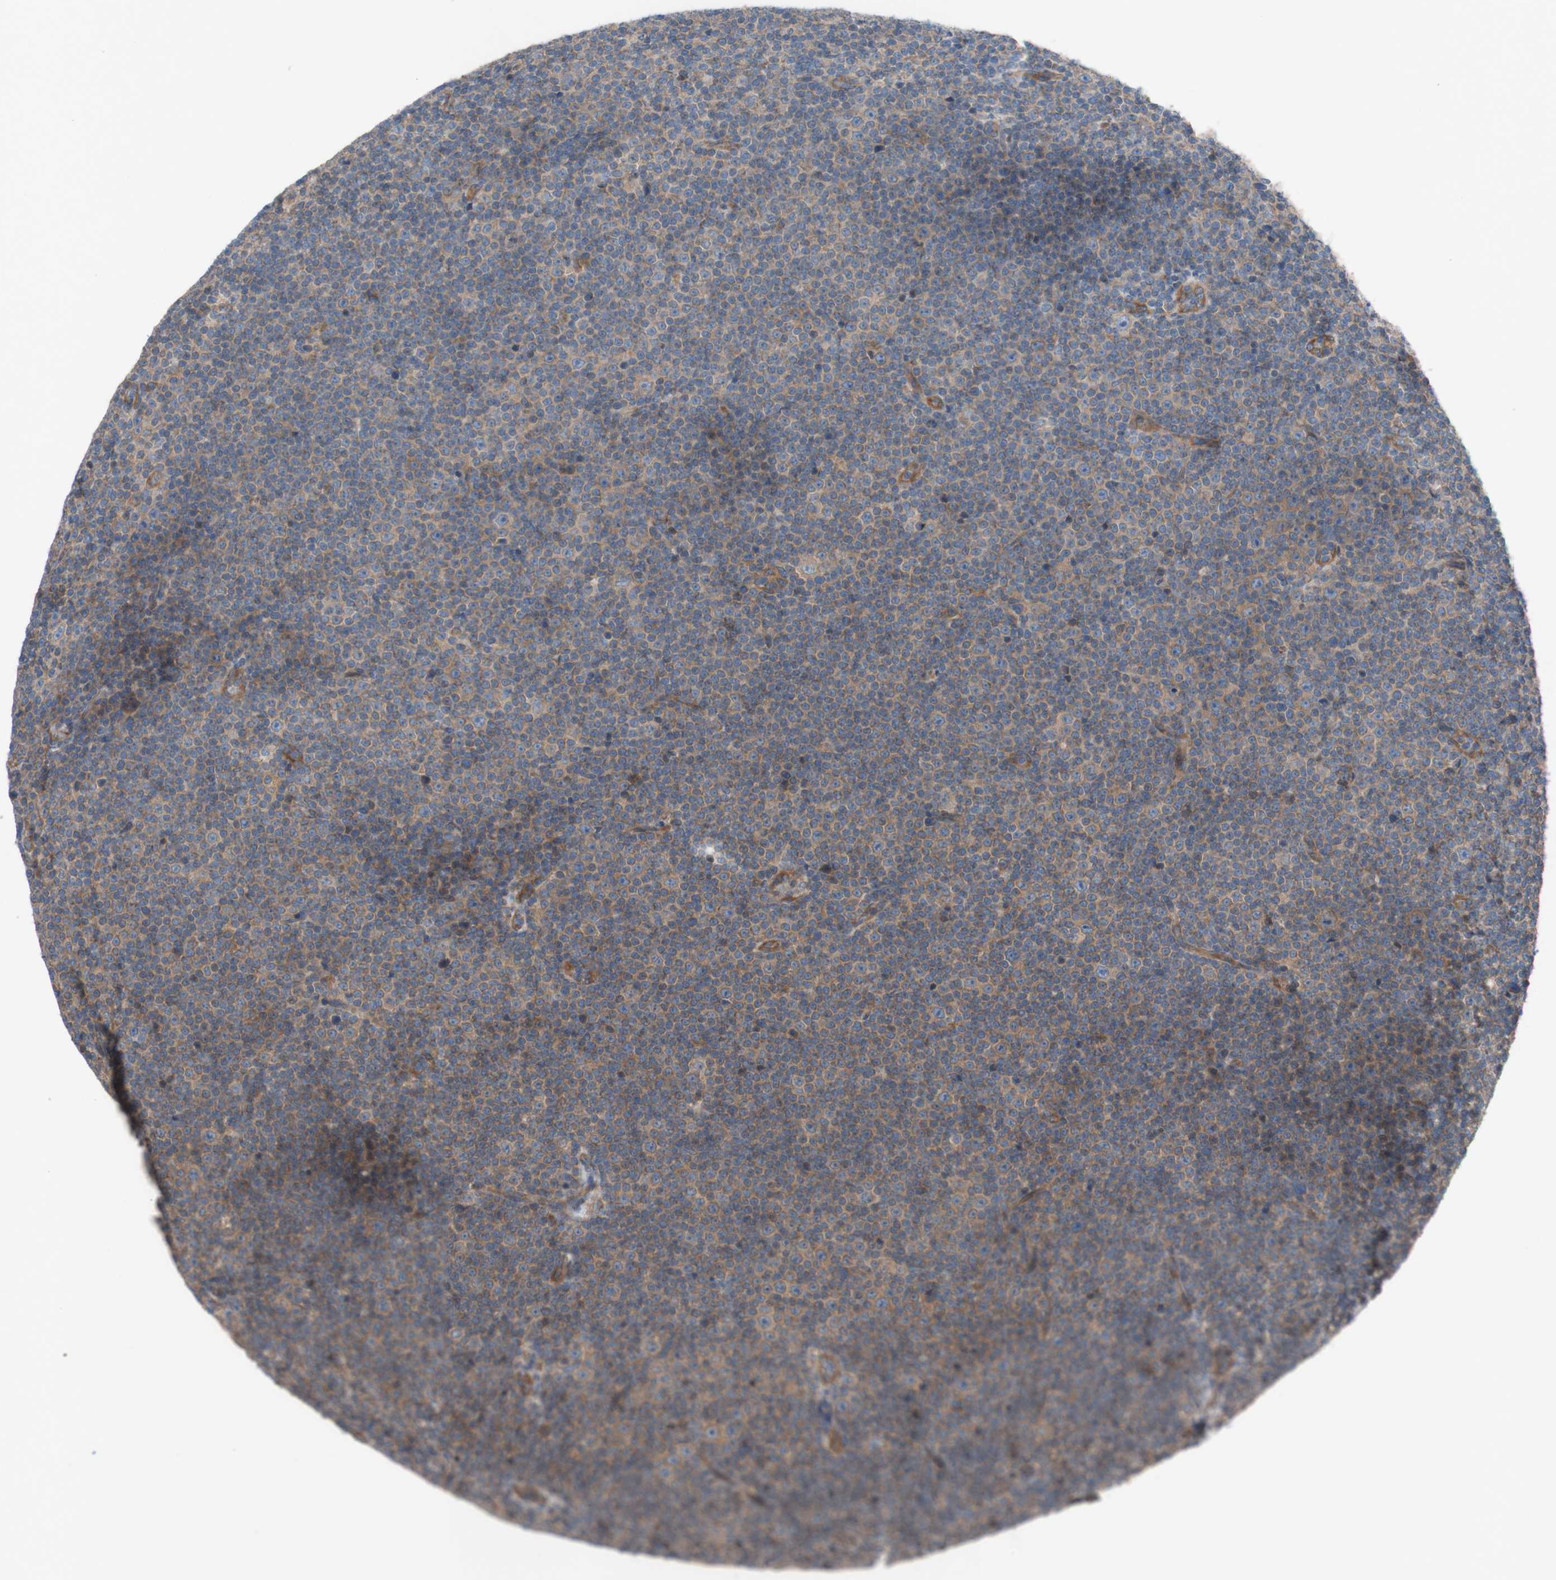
{"staining": {"intensity": "weak", "quantity": ">75%", "location": "cytoplasmic/membranous"}, "tissue": "lymphoma", "cell_type": "Tumor cells", "image_type": "cancer", "snomed": [{"axis": "morphology", "description": "Malignant lymphoma, non-Hodgkin's type, Low grade"}, {"axis": "topography", "description": "Lymph node"}], "caption": "The micrograph reveals staining of lymphoma, revealing weak cytoplasmic/membranous protein positivity (brown color) within tumor cells.", "gene": "TST", "patient": {"sex": "female", "age": 67}}